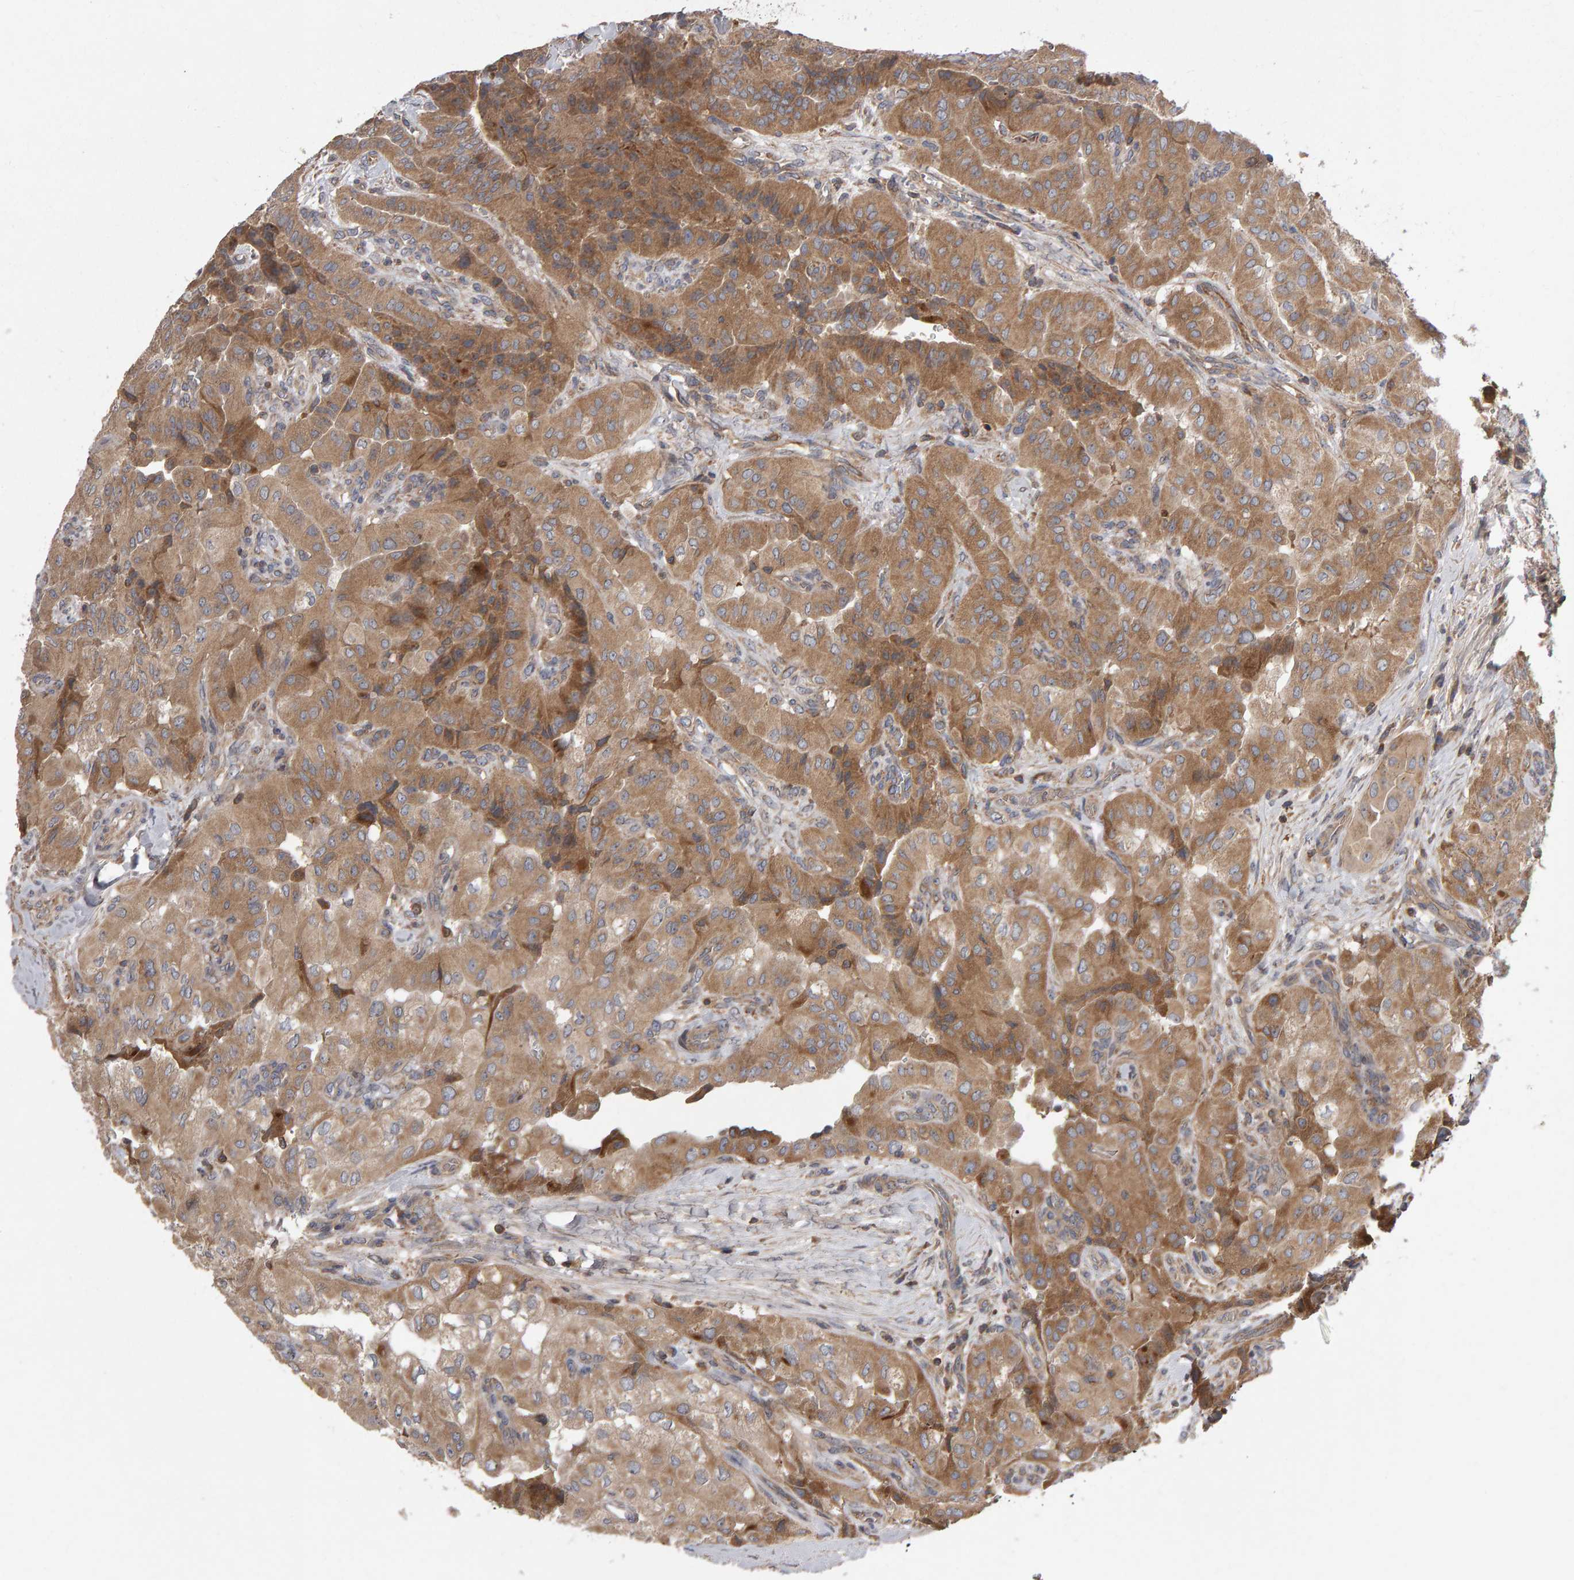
{"staining": {"intensity": "moderate", "quantity": ">75%", "location": "cytoplasmic/membranous"}, "tissue": "thyroid cancer", "cell_type": "Tumor cells", "image_type": "cancer", "snomed": [{"axis": "morphology", "description": "Papillary adenocarcinoma, NOS"}, {"axis": "topography", "description": "Thyroid gland"}], "caption": "Human papillary adenocarcinoma (thyroid) stained with a brown dye displays moderate cytoplasmic/membranous positive staining in about >75% of tumor cells.", "gene": "PGS1", "patient": {"sex": "female", "age": 59}}